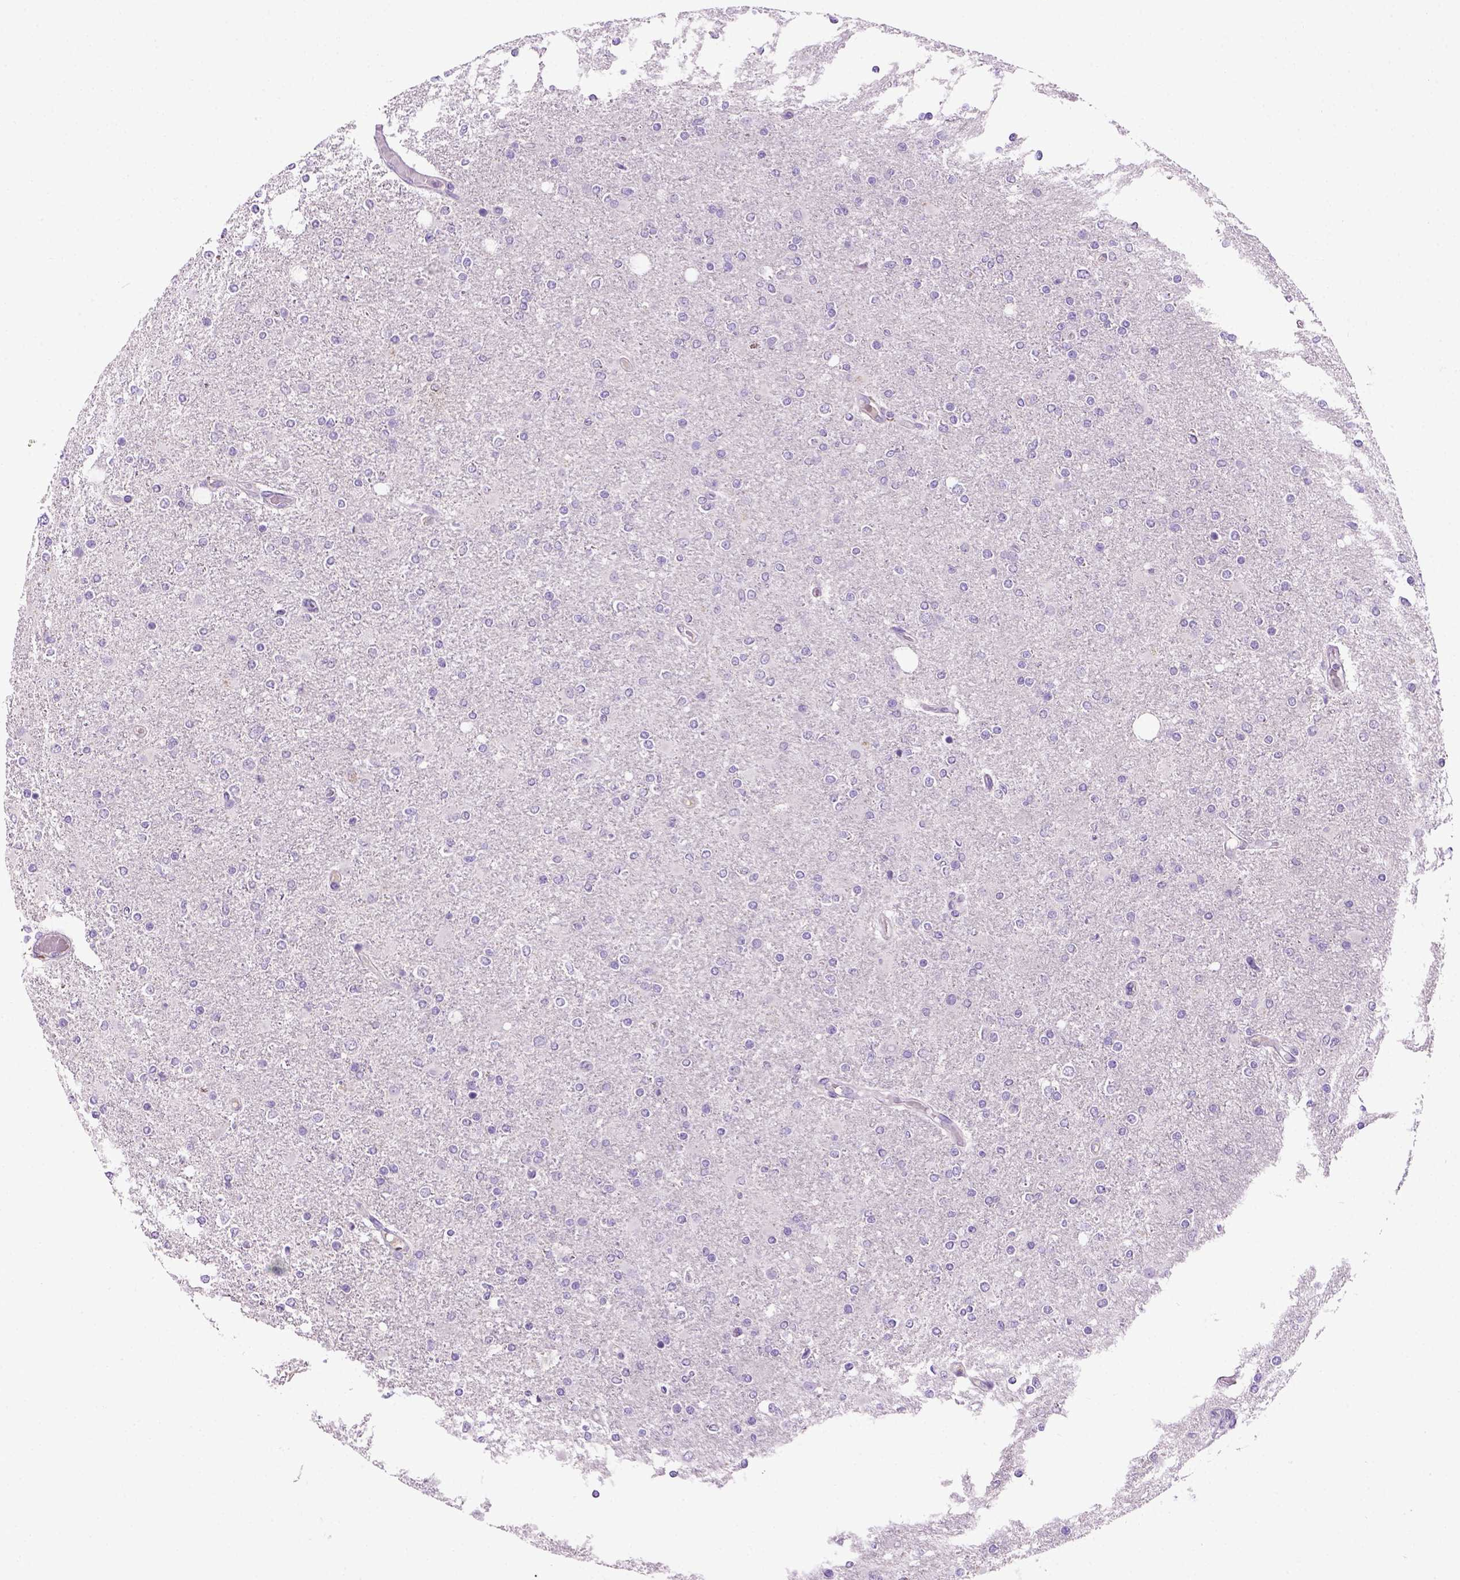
{"staining": {"intensity": "negative", "quantity": "none", "location": "none"}, "tissue": "glioma", "cell_type": "Tumor cells", "image_type": "cancer", "snomed": [{"axis": "morphology", "description": "Glioma, malignant, High grade"}, {"axis": "topography", "description": "Cerebral cortex"}], "caption": "This is an immunohistochemistry (IHC) histopathology image of human high-grade glioma (malignant). There is no expression in tumor cells.", "gene": "CDH1", "patient": {"sex": "male", "age": 70}}